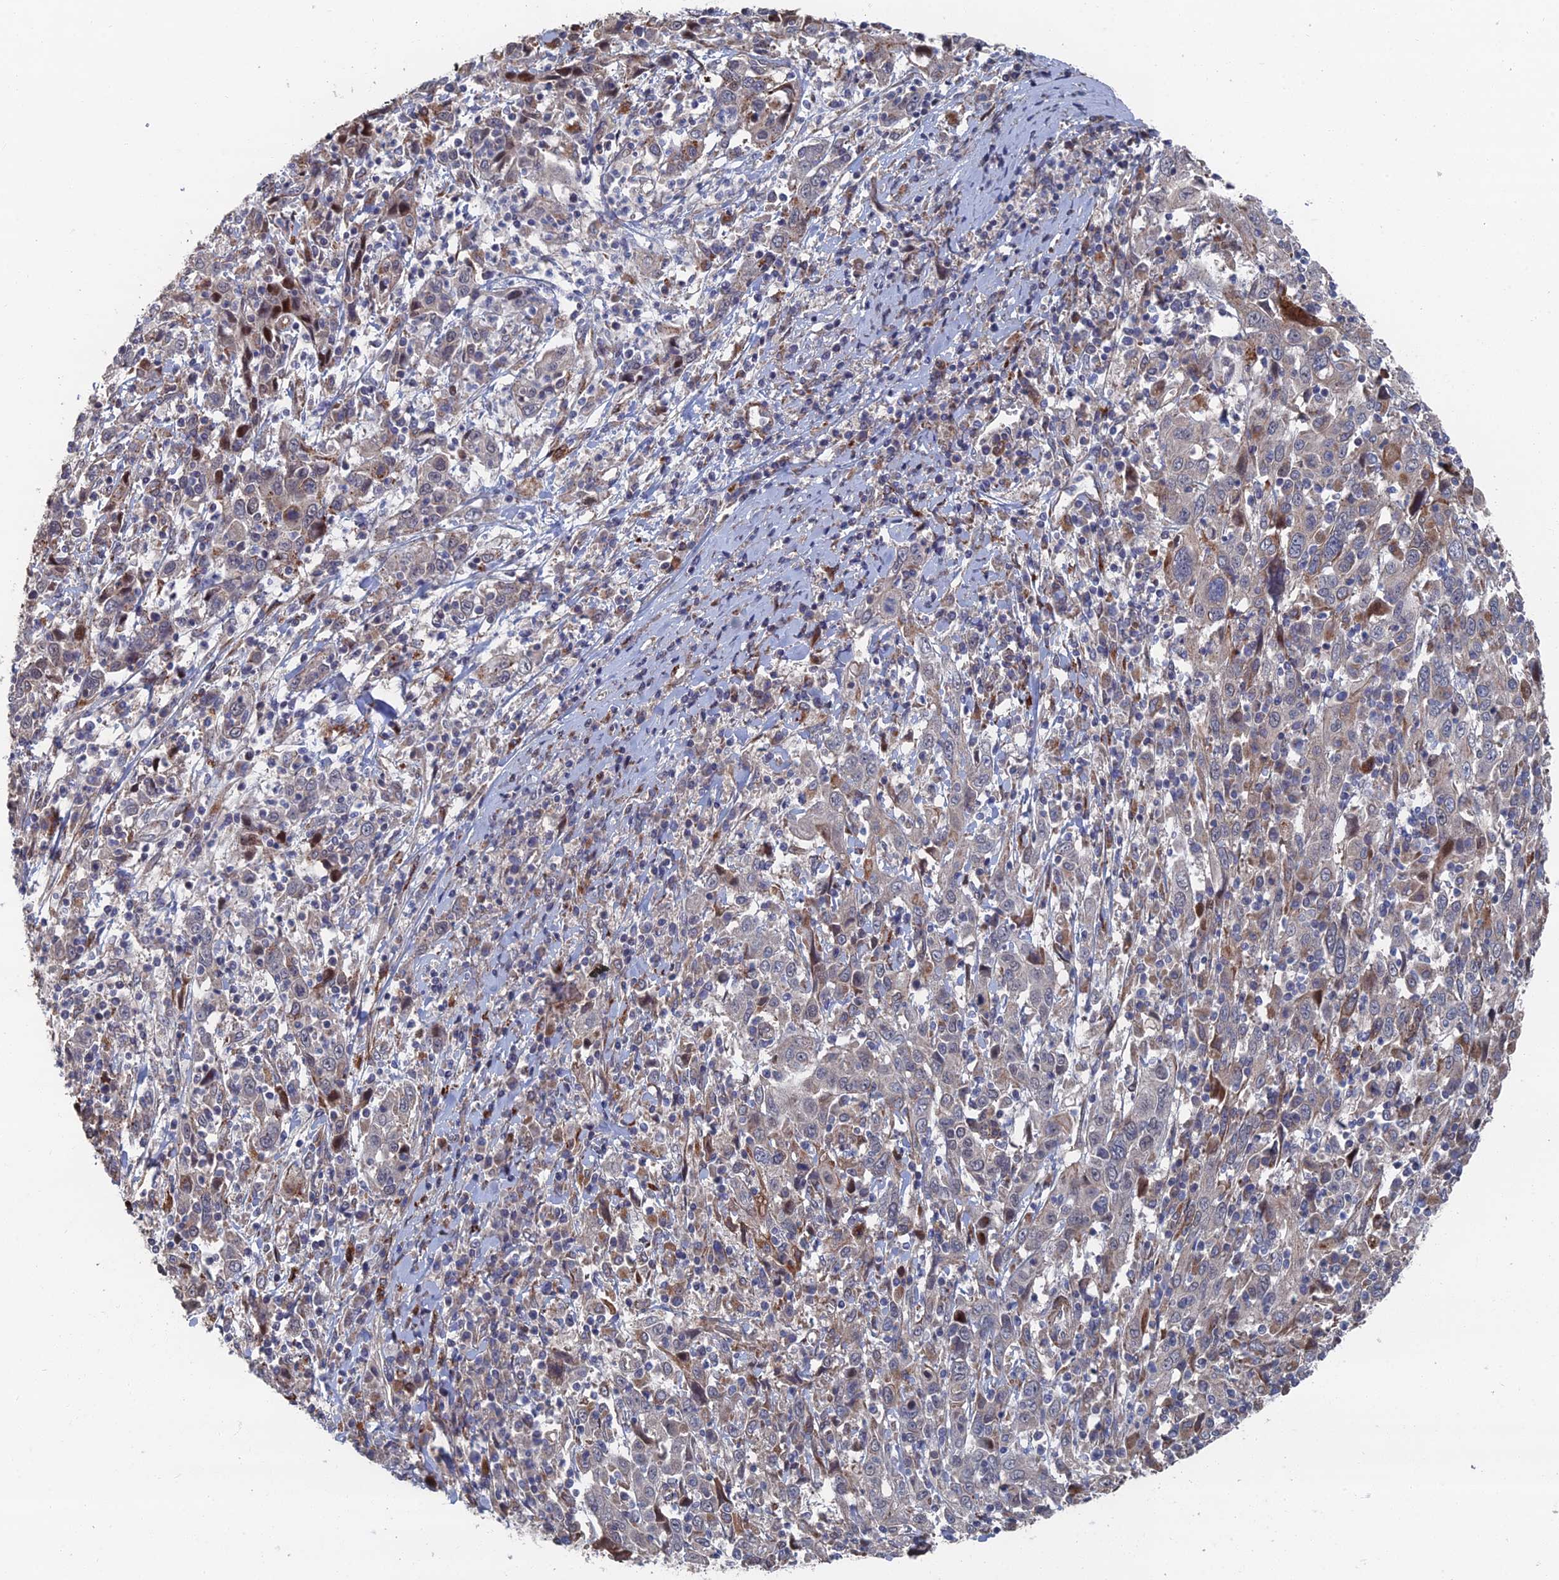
{"staining": {"intensity": "weak", "quantity": "<25%", "location": "cytoplasmic/membranous"}, "tissue": "cervical cancer", "cell_type": "Tumor cells", "image_type": "cancer", "snomed": [{"axis": "morphology", "description": "Squamous cell carcinoma, NOS"}, {"axis": "topography", "description": "Cervix"}], "caption": "High power microscopy image of an immunohistochemistry (IHC) image of squamous cell carcinoma (cervical), revealing no significant positivity in tumor cells.", "gene": "GTF2IRD1", "patient": {"sex": "female", "age": 46}}